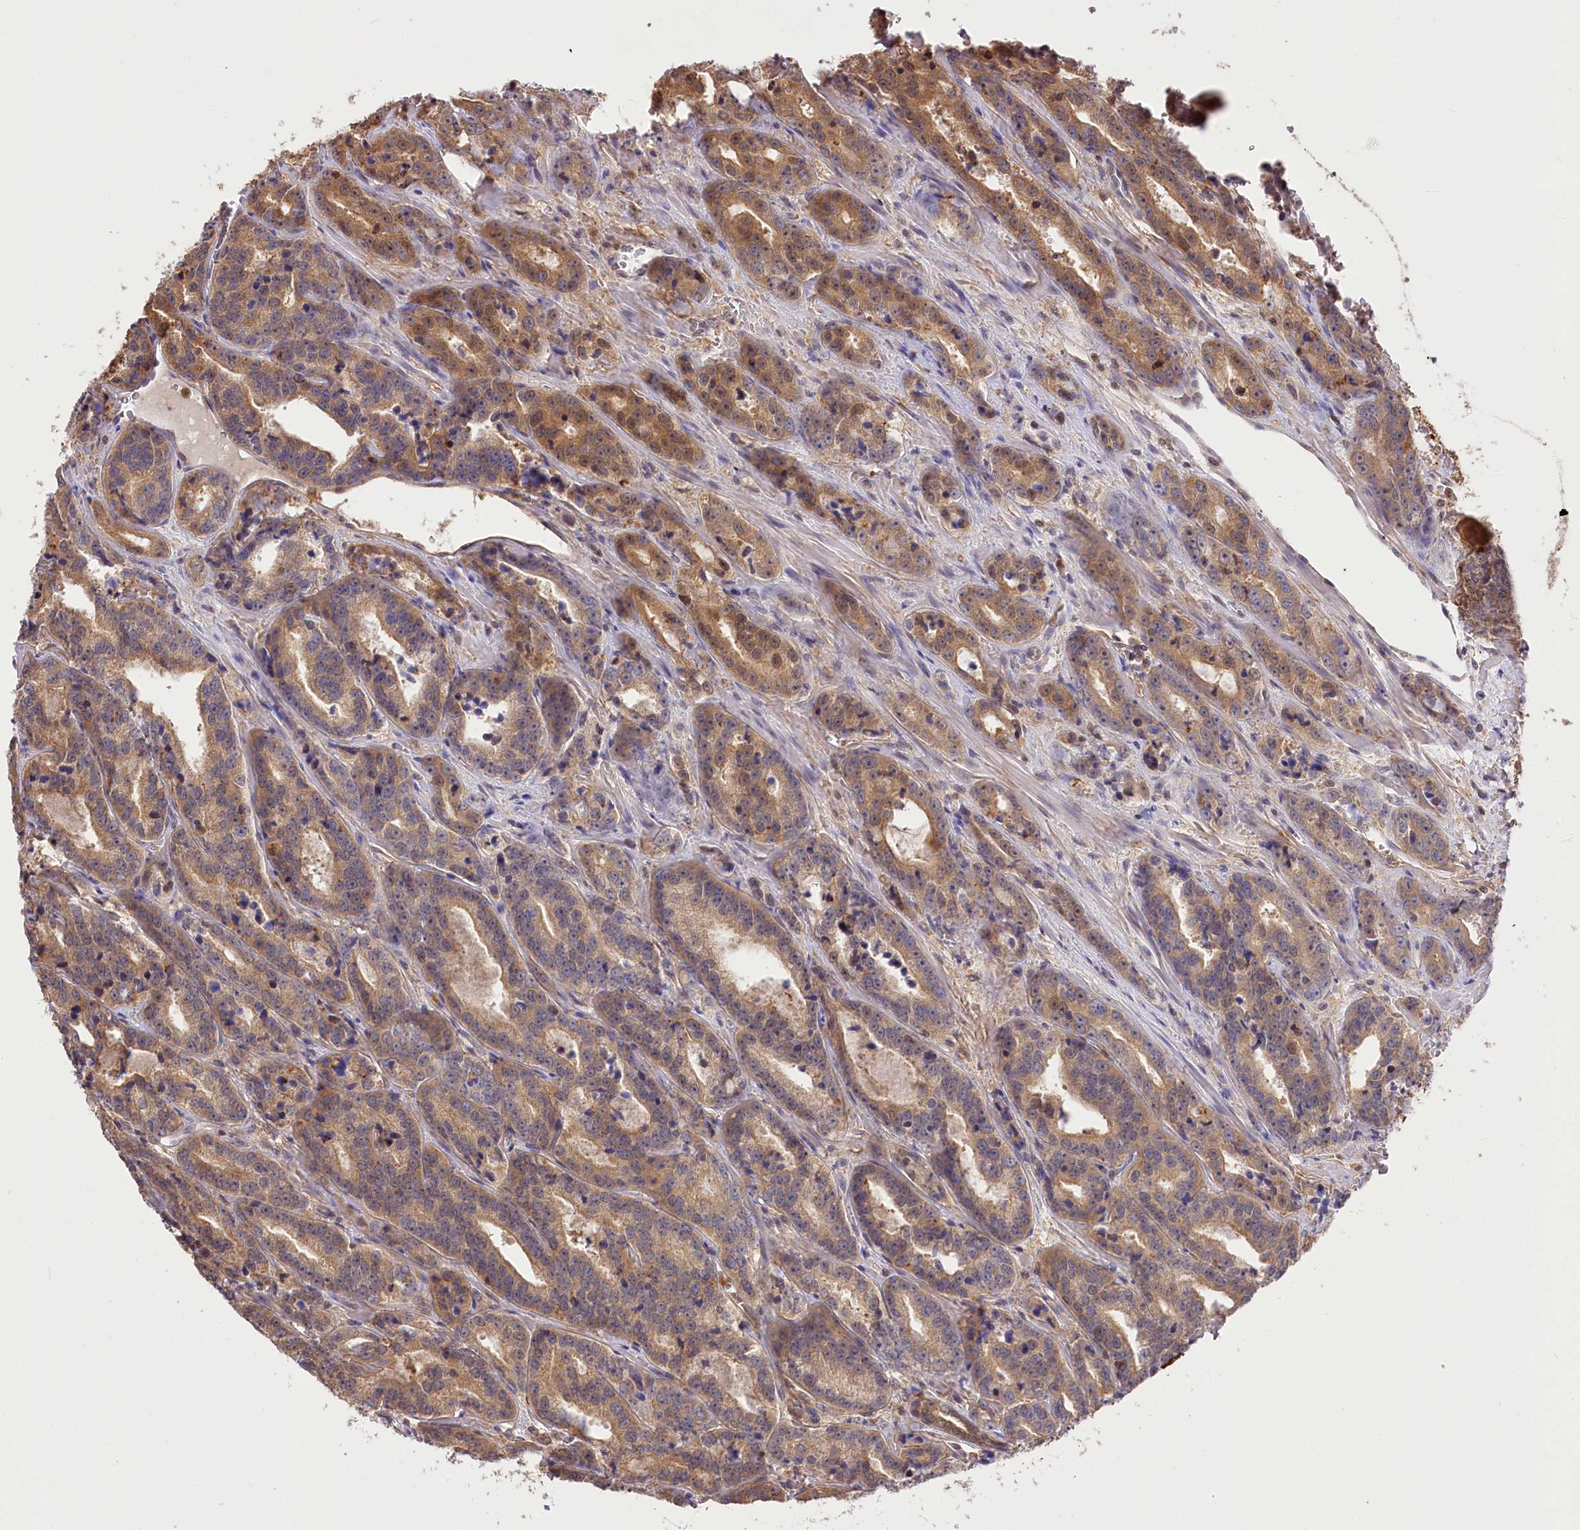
{"staining": {"intensity": "moderate", "quantity": ">75%", "location": "cytoplasmic/membranous,nuclear"}, "tissue": "prostate cancer", "cell_type": "Tumor cells", "image_type": "cancer", "snomed": [{"axis": "morphology", "description": "Adenocarcinoma, High grade"}, {"axis": "topography", "description": "Prostate"}], "caption": "Moderate cytoplasmic/membranous and nuclear positivity for a protein is seen in about >75% of tumor cells of prostate cancer (high-grade adenocarcinoma) using immunohistochemistry.", "gene": "UGP2", "patient": {"sex": "male", "age": 62}}